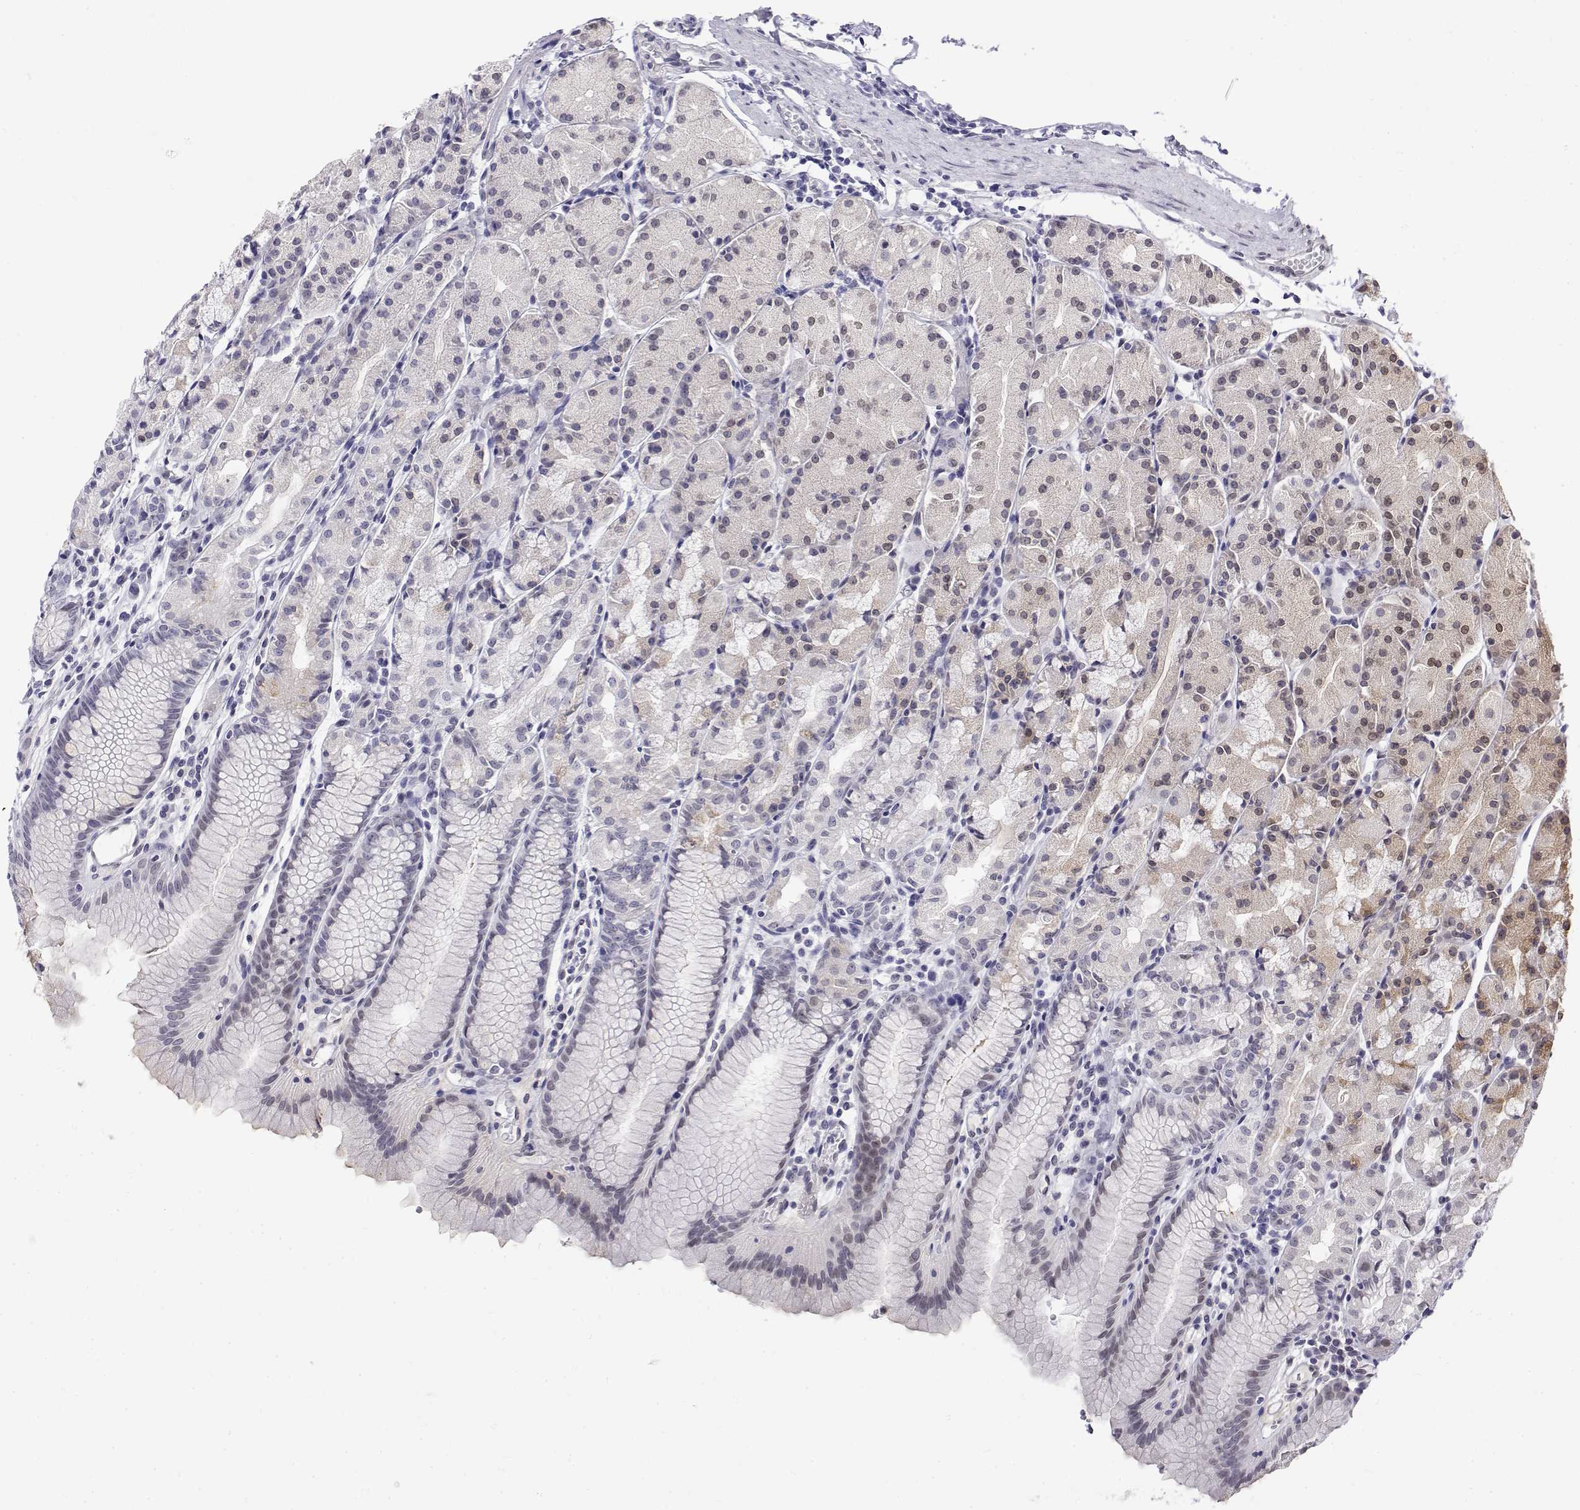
{"staining": {"intensity": "weak", "quantity": "25%-75%", "location": "nuclear"}, "tissue": "stomach", "cell_type": "Glandular cells", "image_type": "normal", "snomed": [{"axis": "morphology", "description": "Normal tissue, NOS"}, {"axis": "topography", "description": "Stomach, upper"}], "caption": "IHC (DAB (3,3'-diaminobenzidine)) staining of benign stomach exhibits weak nuclear protein staining in about 25%-75% of glandular cells.", "gene": "ZNF532", "patient": {"sex": "male", "age": 47}}